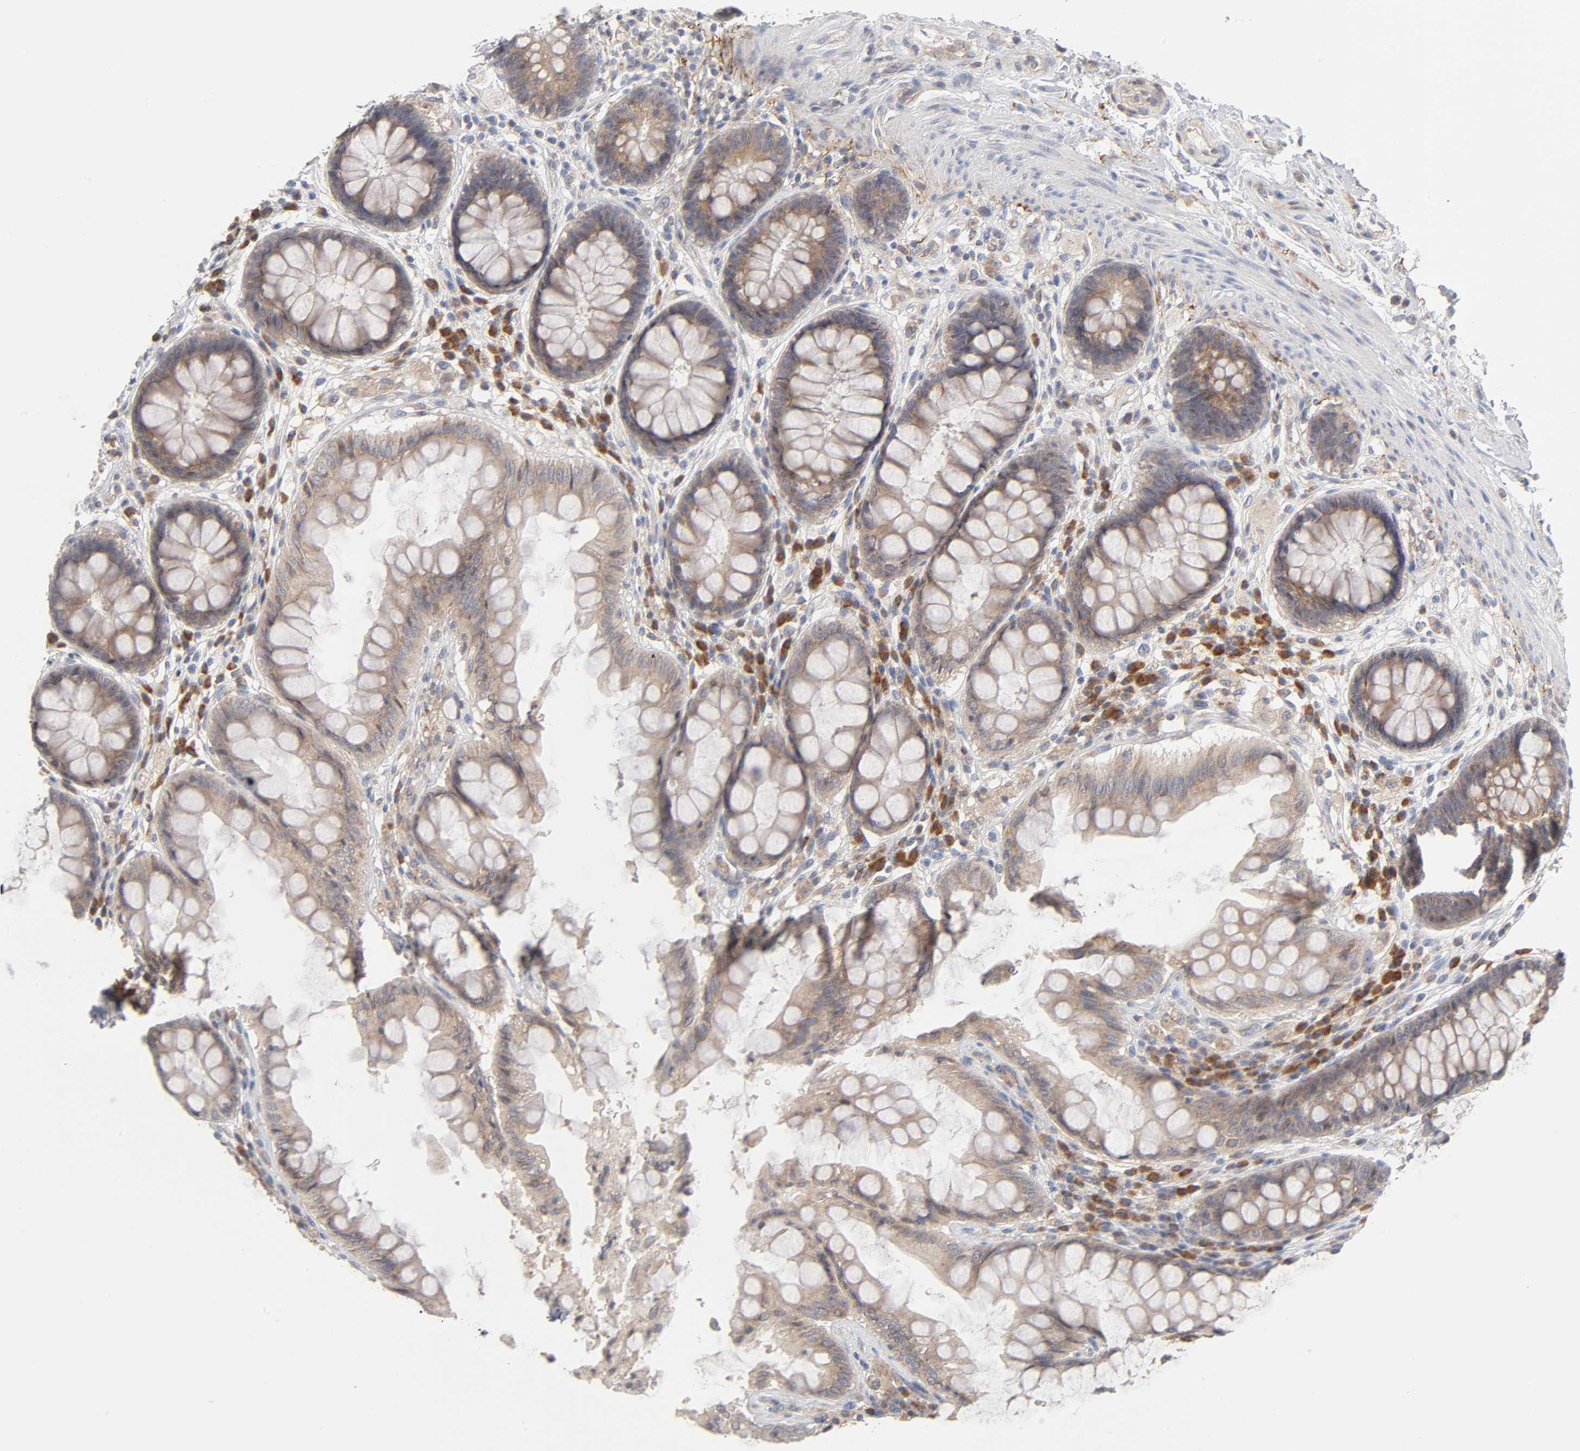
{"staining": {"intensity": "weak", "quantity": ">75%", "location": "cytoplasmic/membranous"}, "tissue": "rectum", "cell_type": "Glandular cells", "image_type": "normal", "snomed": [{"axis": "morphology", "description": "Normal tissue, NOS"}, {"axis": "topography", "description": "Rectum"}], "caption": "Immunohistochemical staining of unremarkable human rectum exhibits low levels of weak cytoplasmic/membranous expression in about >75% of glandular cells. Nuclei are stained in blue.", "gene": "IL4R", "patient": {"sex": "female", "age": 46}}